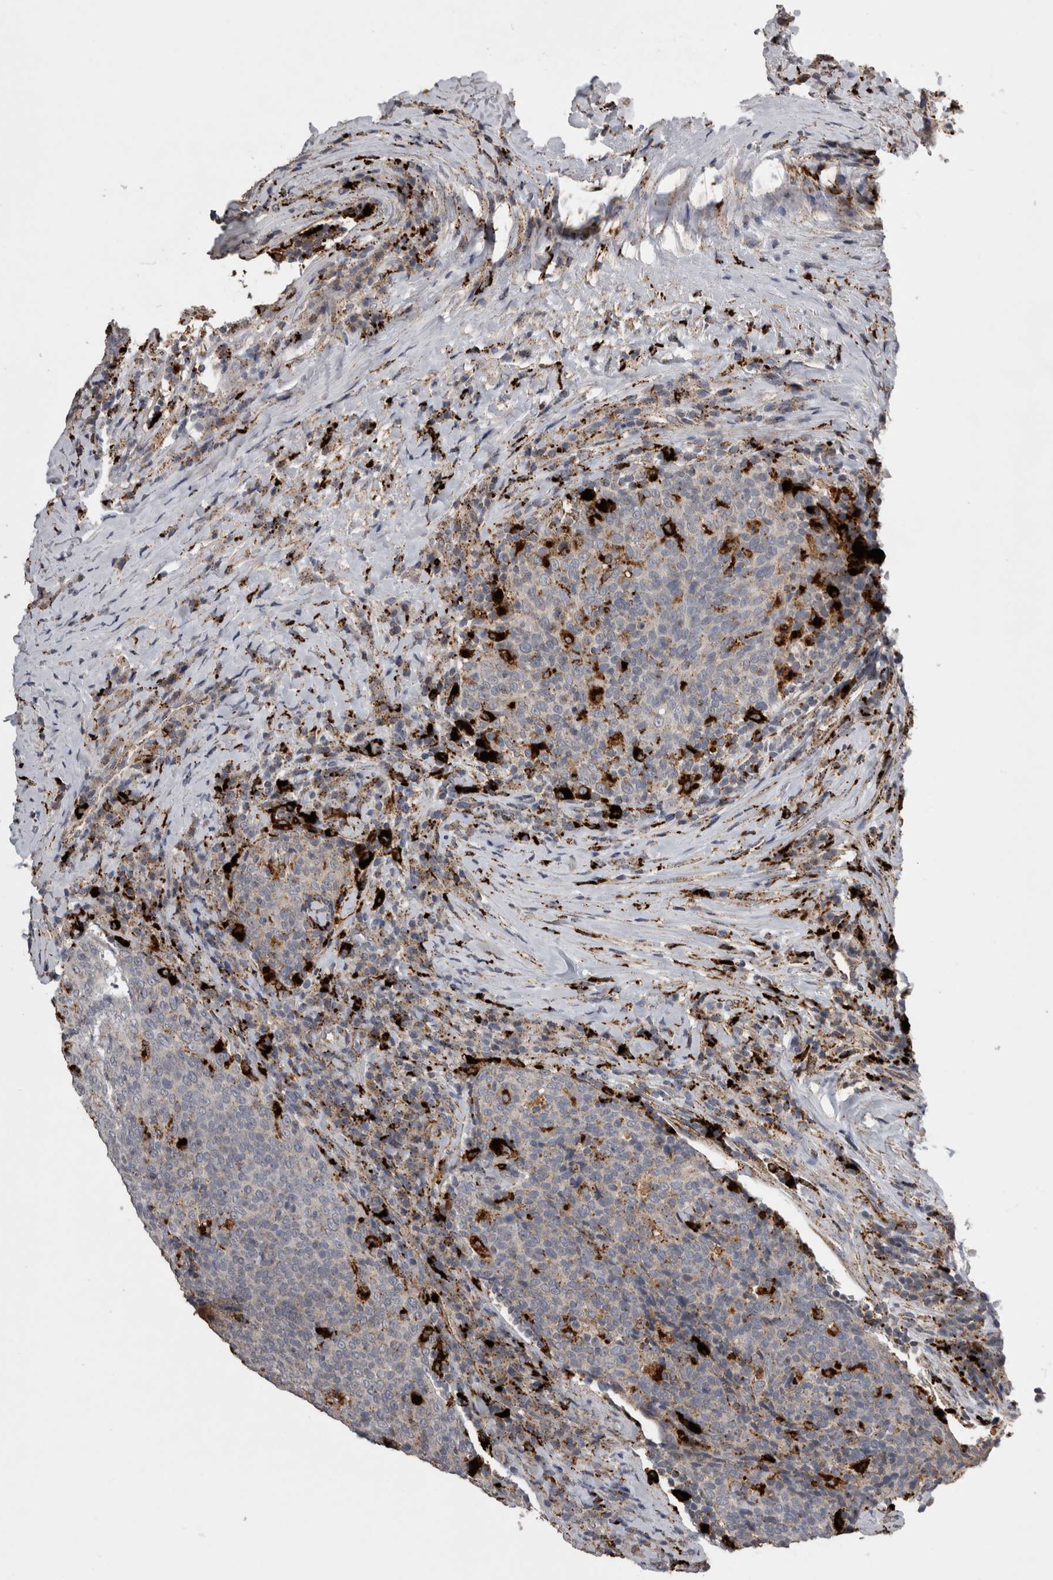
{"staining": {"intensity": "negative", "quantity": "none", "location": "none"}, "tissue": "head and neck cancer", "cell_type": "Tumor cells", "image_type": "cancer", "snomed": [{"axis": "morphology", "description": "Squamous cell carcinoma, NOS"}, {"axis": "morphology", "description": "Squamous cell carcinoma, metastatic, NOS"}, {"axis": "topography", "description": "Lymph node"}, {"axis": "topography", "description": "Head-Neck"}], "caption": "Immunohistochemistry micrograph of neoplastic tissue: head and neck cancer stained with DAB (3,3'-diaminobenzidine) demonstrates no significant protein staining in tumor cells.", "gene": "CTSZ", "patient": {"sex": "male", "age": 62}}